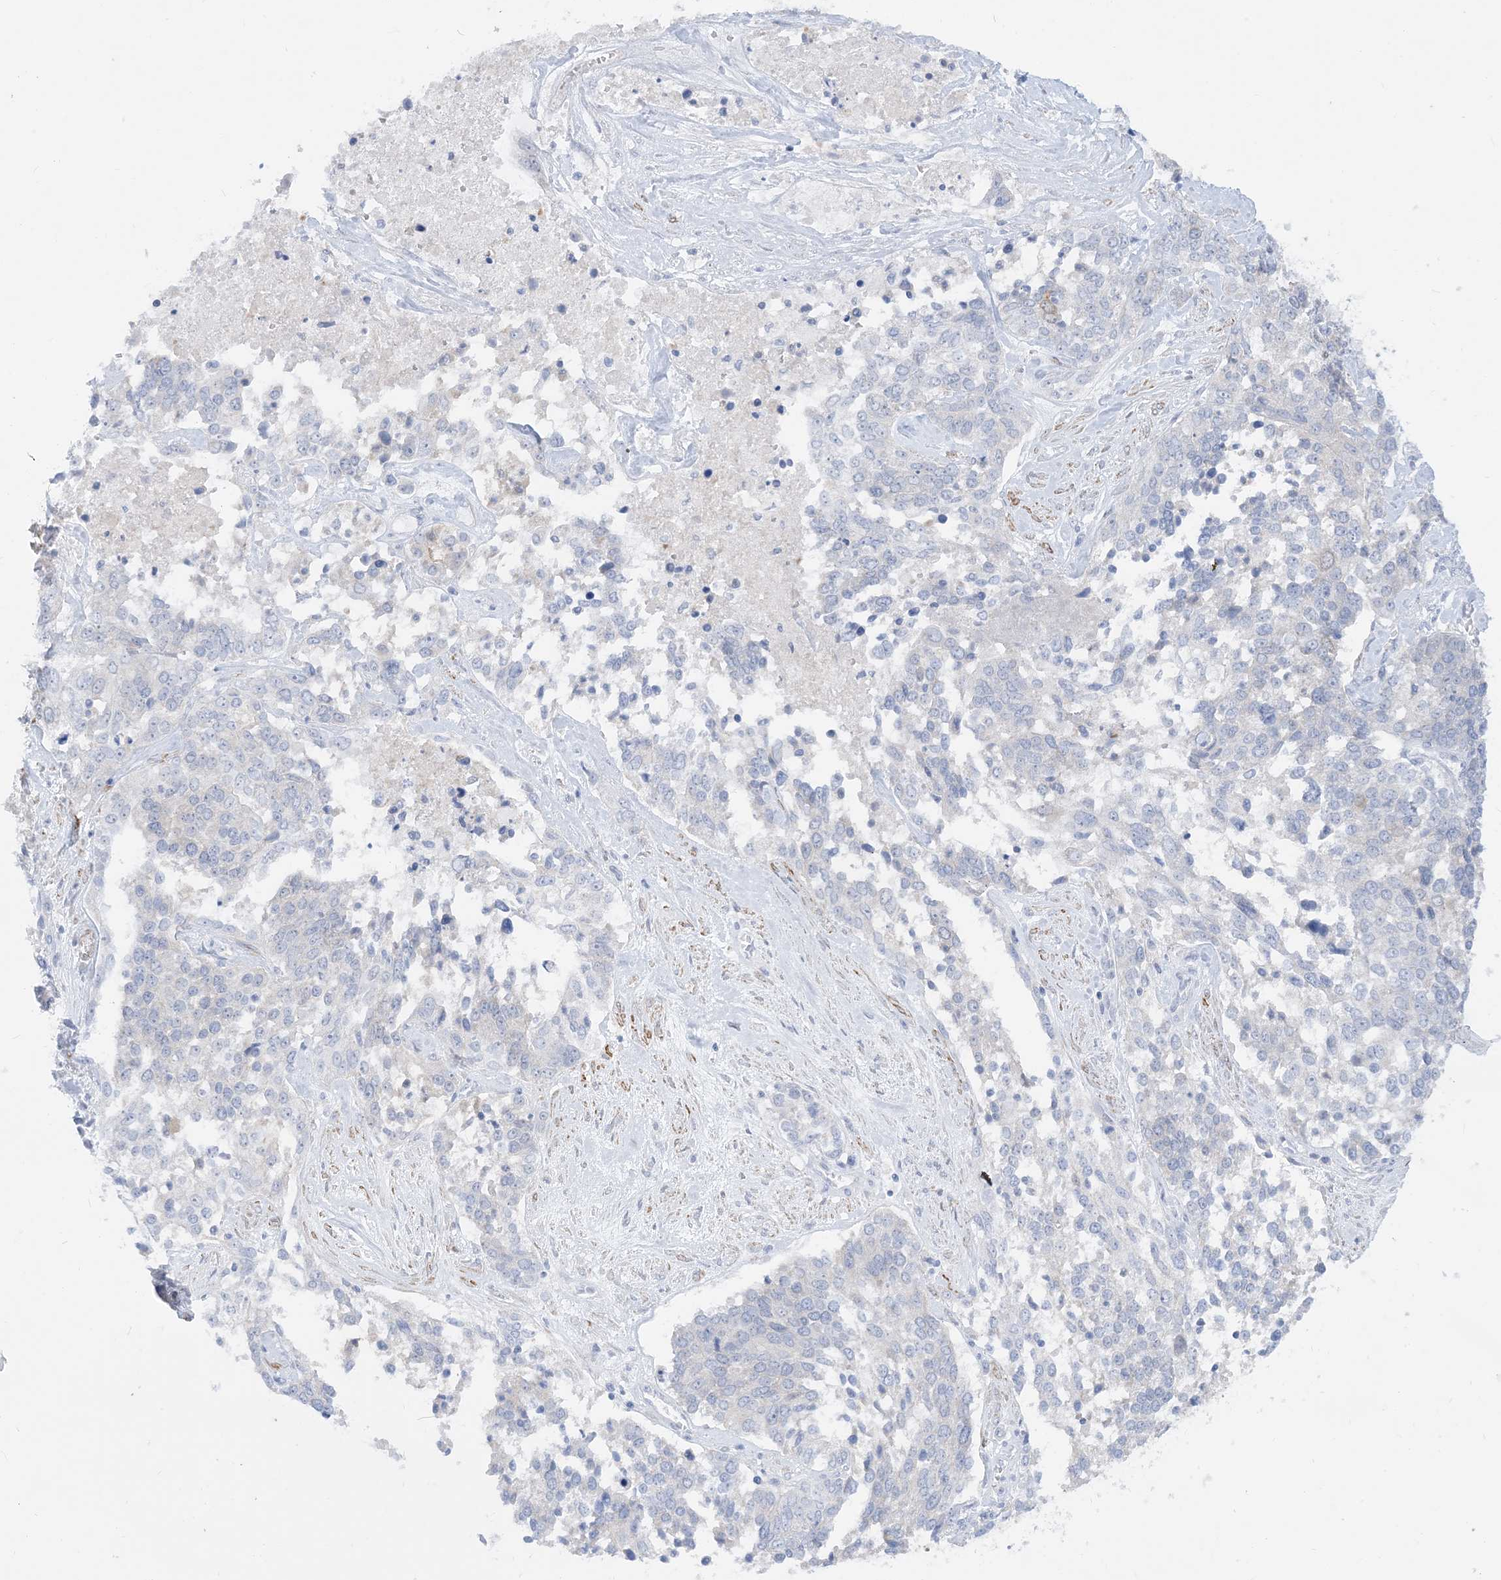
{"staining": {"intensity": "negative", "quantity": "none", "location": "none"}, "tissue": "ovarian cancer", "cell_type": "Tumor cells", "image_type": "cancer", "snomed": [{"axis": "morphology", "description": "Cystadenocarcinoma, serous, NOS"}, {"axis": "topography", "description": "Ovary"}], "caption": "Tumor cells are negative for protein expression in human serous cystadenocarcinoma (ovarian). (DAB (3,3'-diaminobenzidine) IHC with hematoxylin counter stain).", "gene": "MARS2", "patient": {"sex": "female", "age": 44}}